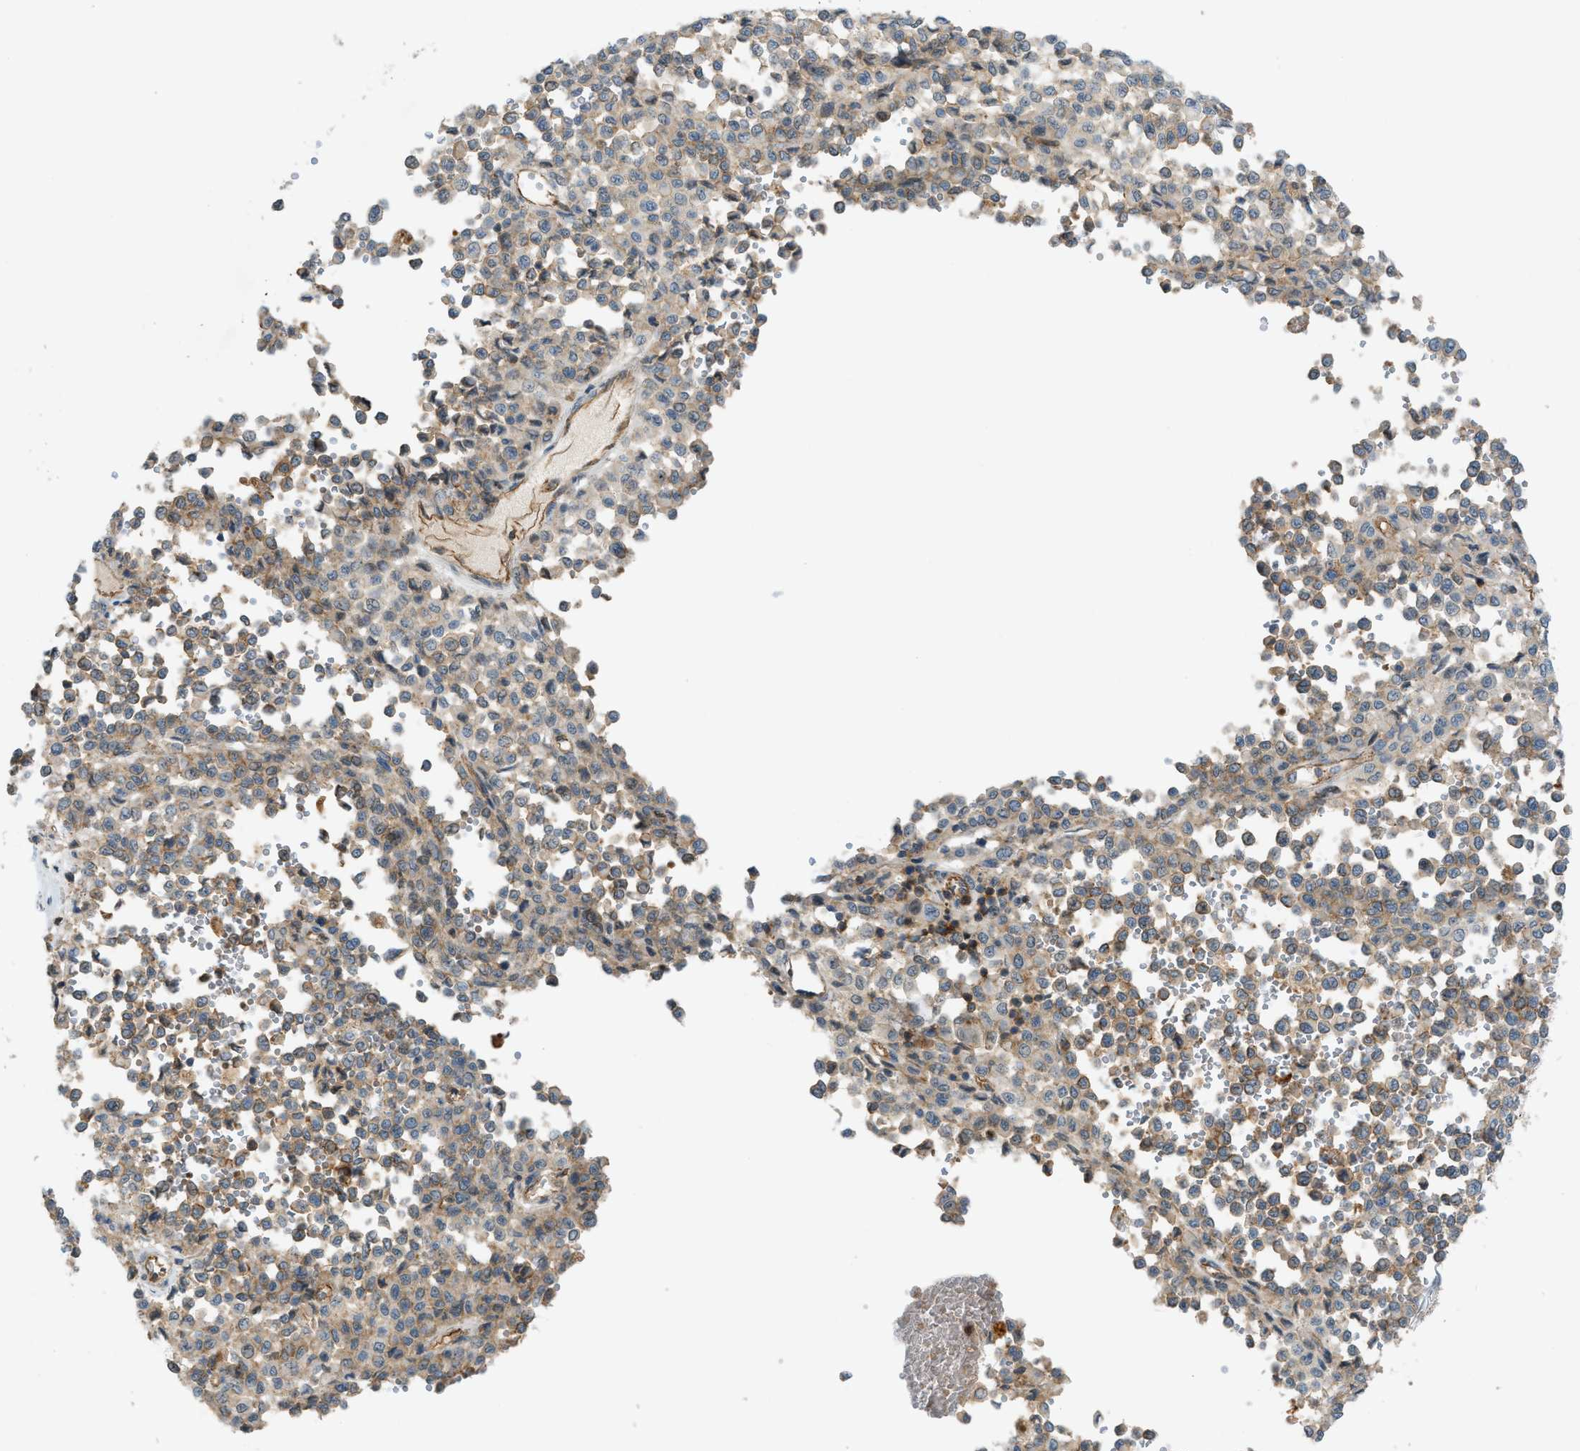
{"staining": {"intensity": "weak", "quantity": ">75%", "location": "cytoplasmic/membranous"}, "tissue": "melanoma", "cell_type": "Tumor cells", "image_type": "cancer", "snomed": [{"axis": "morphology", "description": "Malignant melanoma, Metastatic site"}, {"axis": "topography", "description": "Pancreas"}], "caption": "There is low levels of weak cytoplasmic/membranous positivity in tumor cells of malignant melanoma (metastatic site), as demonstrated by immunohistochemical staining (brown color).", "gene": "GRK6", "patient": {"sex": "female", "age": 30}}